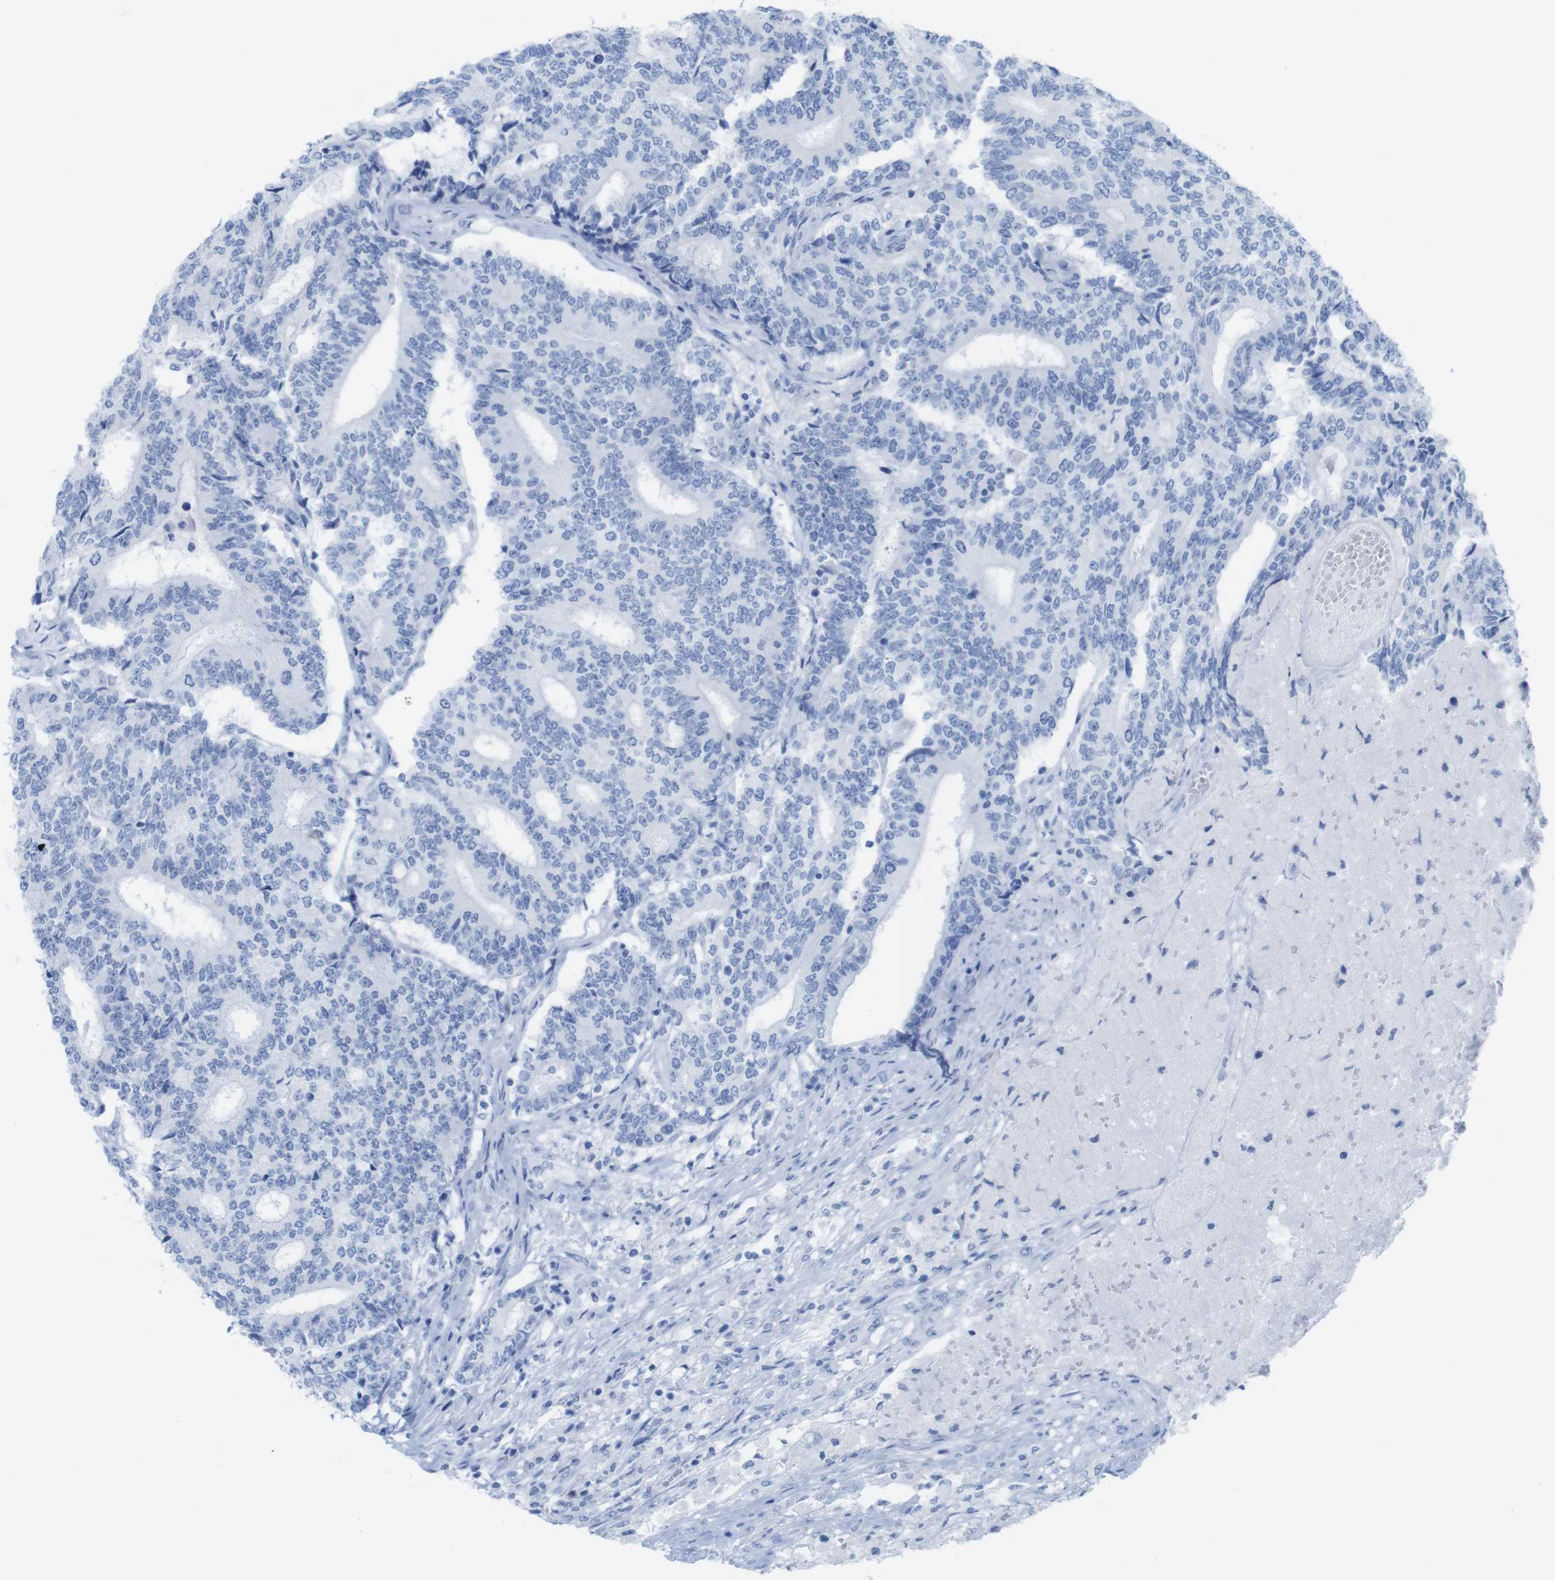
{"staining": {"intensity": "negative", "quantity": "none", "location": "none"}, "tissue": "prostate cancer", "cell_type": "Tumor cells", "image_type": "cancer", "snomed": [{"axis": "morphology", "description": "Normal tissue, NOS"}, {"axis": "morphology", "description": "Adenocarcinoma, High grade"}, {"axis": "topography", "description": "Prostate"}, {"axis": "topography", "description": "Seminal veicle"}], "caption": "Protein analysis of adenocarcinoma (high-grade) (prostate) demonstrates no significant expression in tumor cells. (Immunohistochemistry (ihc), brightfield microscopy, high magnification).", "gene": "MYH7", "patient": {"sex": "male", "age": 55}}